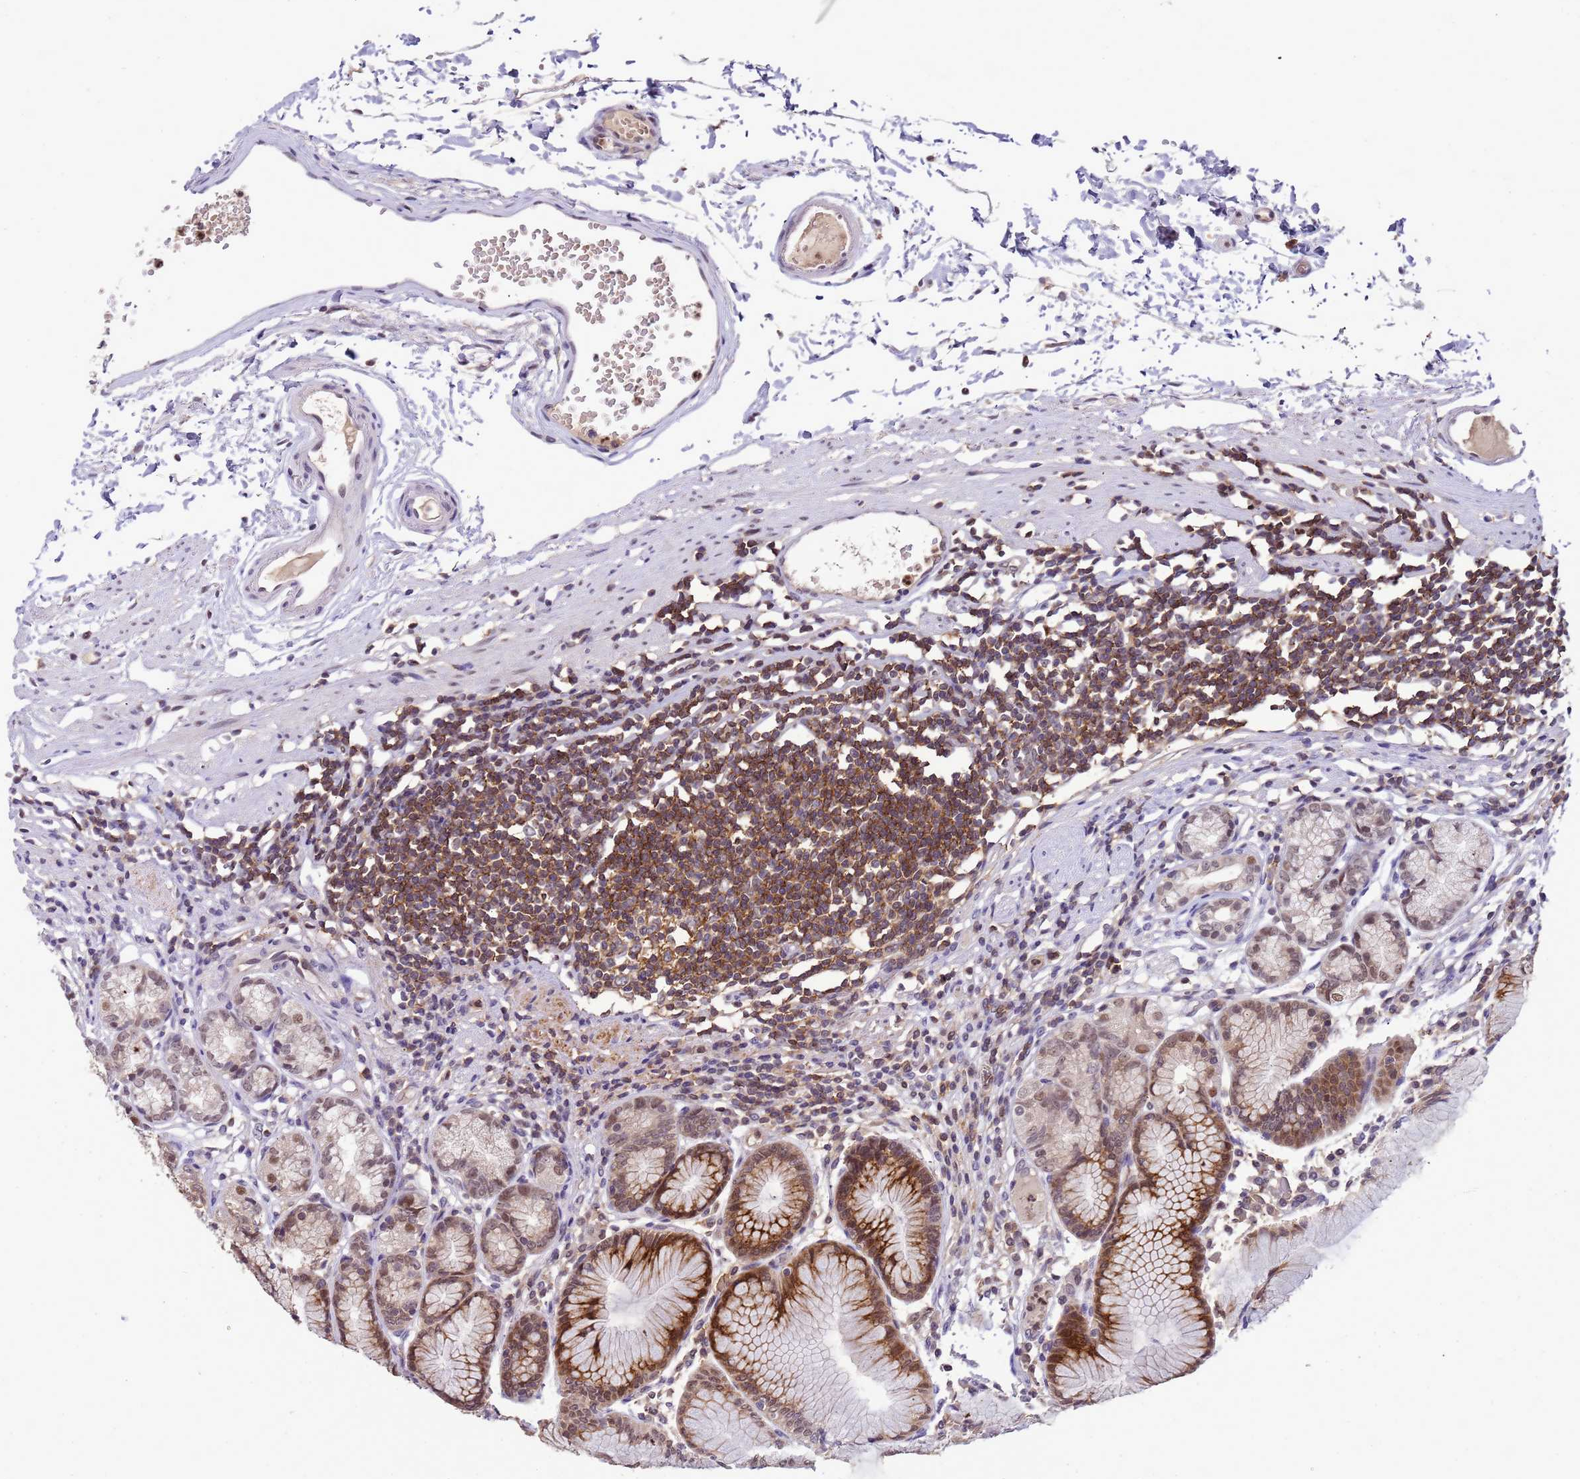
{"staining": {"intensity": "strong", "quantity": "25%-75%", "location": "cytoplasmic/membranous"}, "tissue": "stomach", "cell_type": "Glandular cells", "image_type": "normal", "snomed": [{"axis": "morphology", "description": "Normal tissue, NOS"}, {"axis": "topography", "description": "Stomach"}], "caption": "Immunohistochemical staining of normal human stomach shows high levels of strong cytoplasmic/membranous expression in about 25%-75% of glandular cells. Nuclei are stained in blue.", "gene": "CD53", "patient": {"sex": "female", "age": 57}}